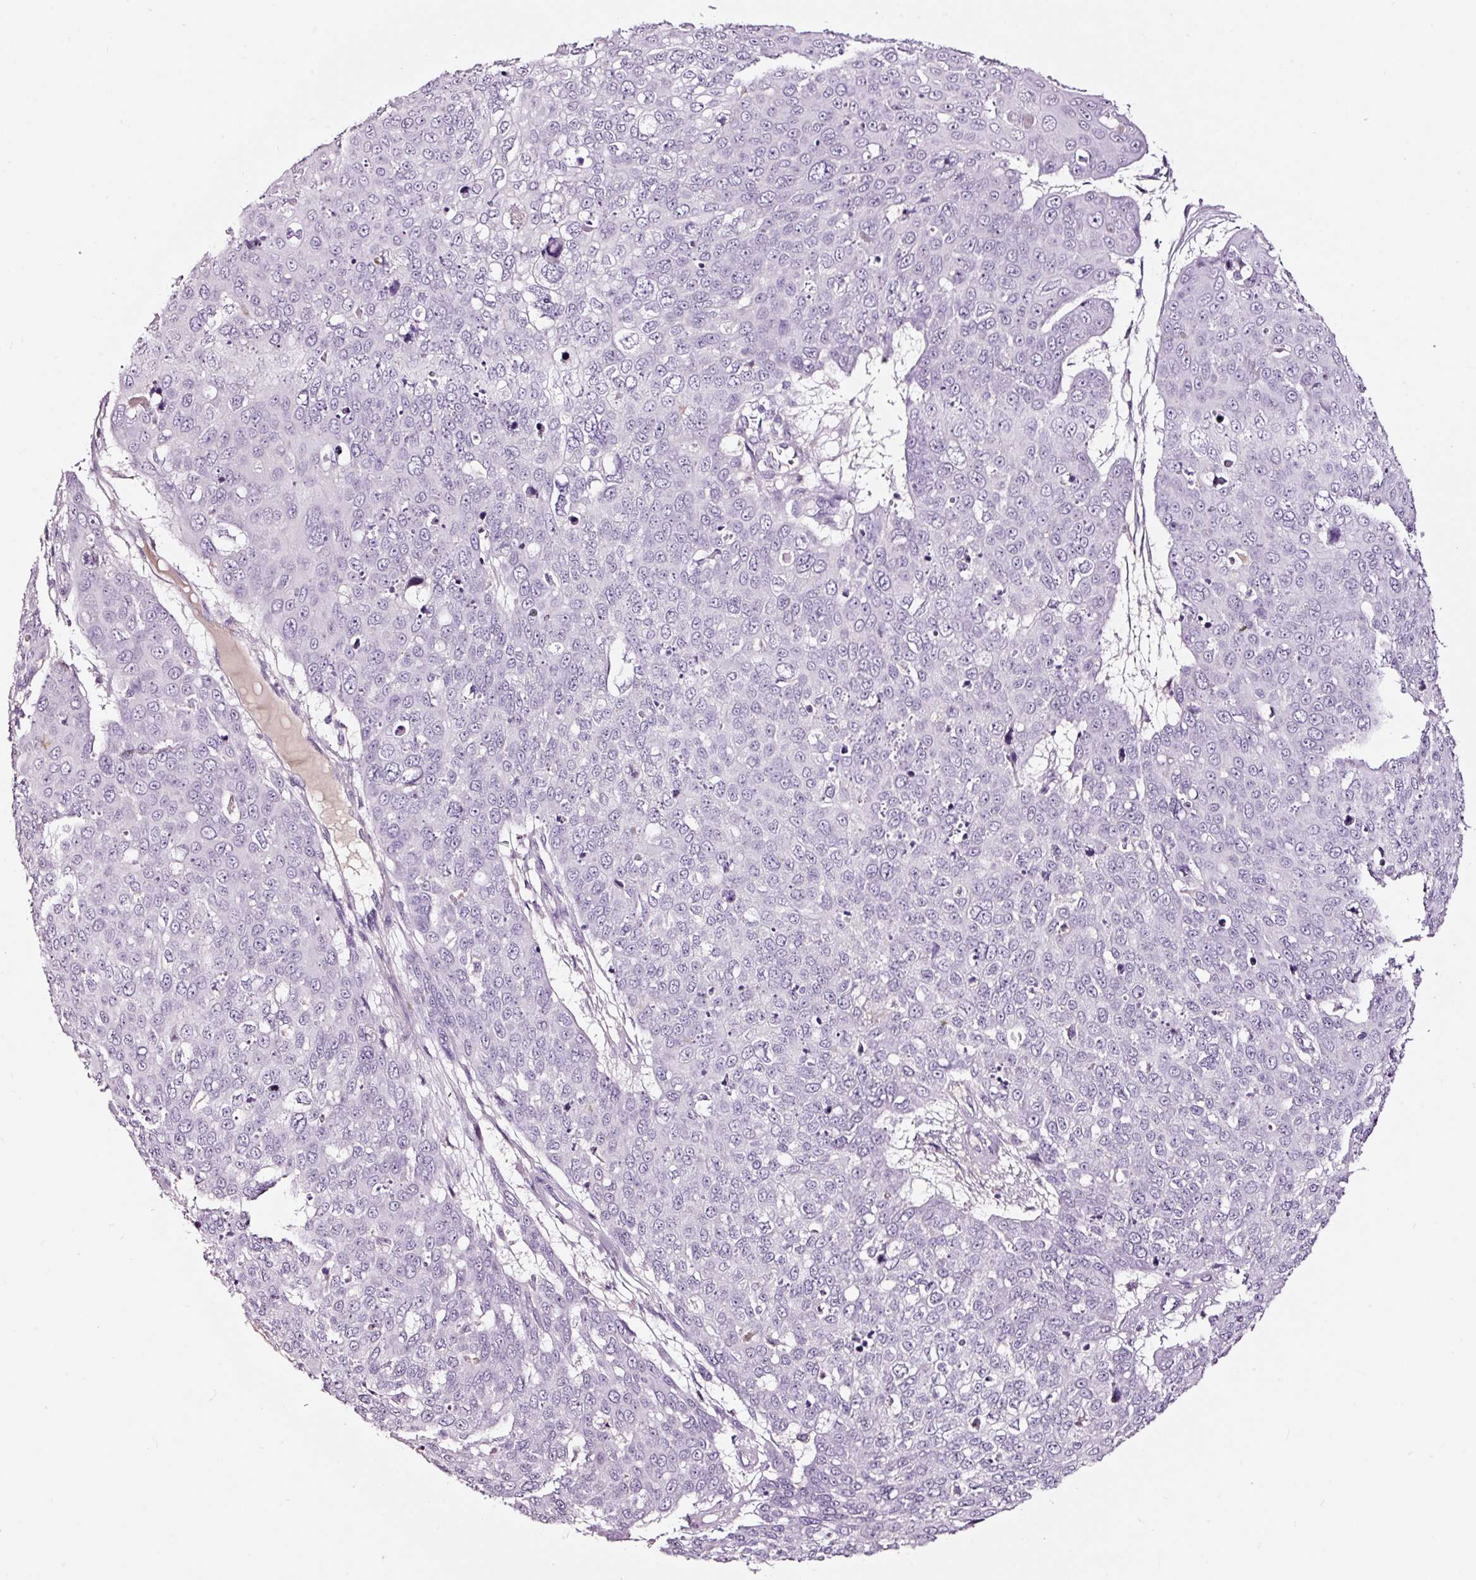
{"staining": {"intensity": "negative", "quantity": "none", "location": "none"}, "tissue": "skin cancer", "cell_type": "Tumor cells", "image_type": "cancer", "snomed": [{"axis": "morphology", "description": "Squamous cell carcinoma, NOS"}, {"axis": "topography", "description": "Skin"}], "caption": "Human skin cancer (squamous cell carcinoma) stained for a protein using immunohistochemistry (IHC) reveals no expression in tumor cells.", "gene": "LAMP3", "patient": {"sex": "male", "age": 71}}